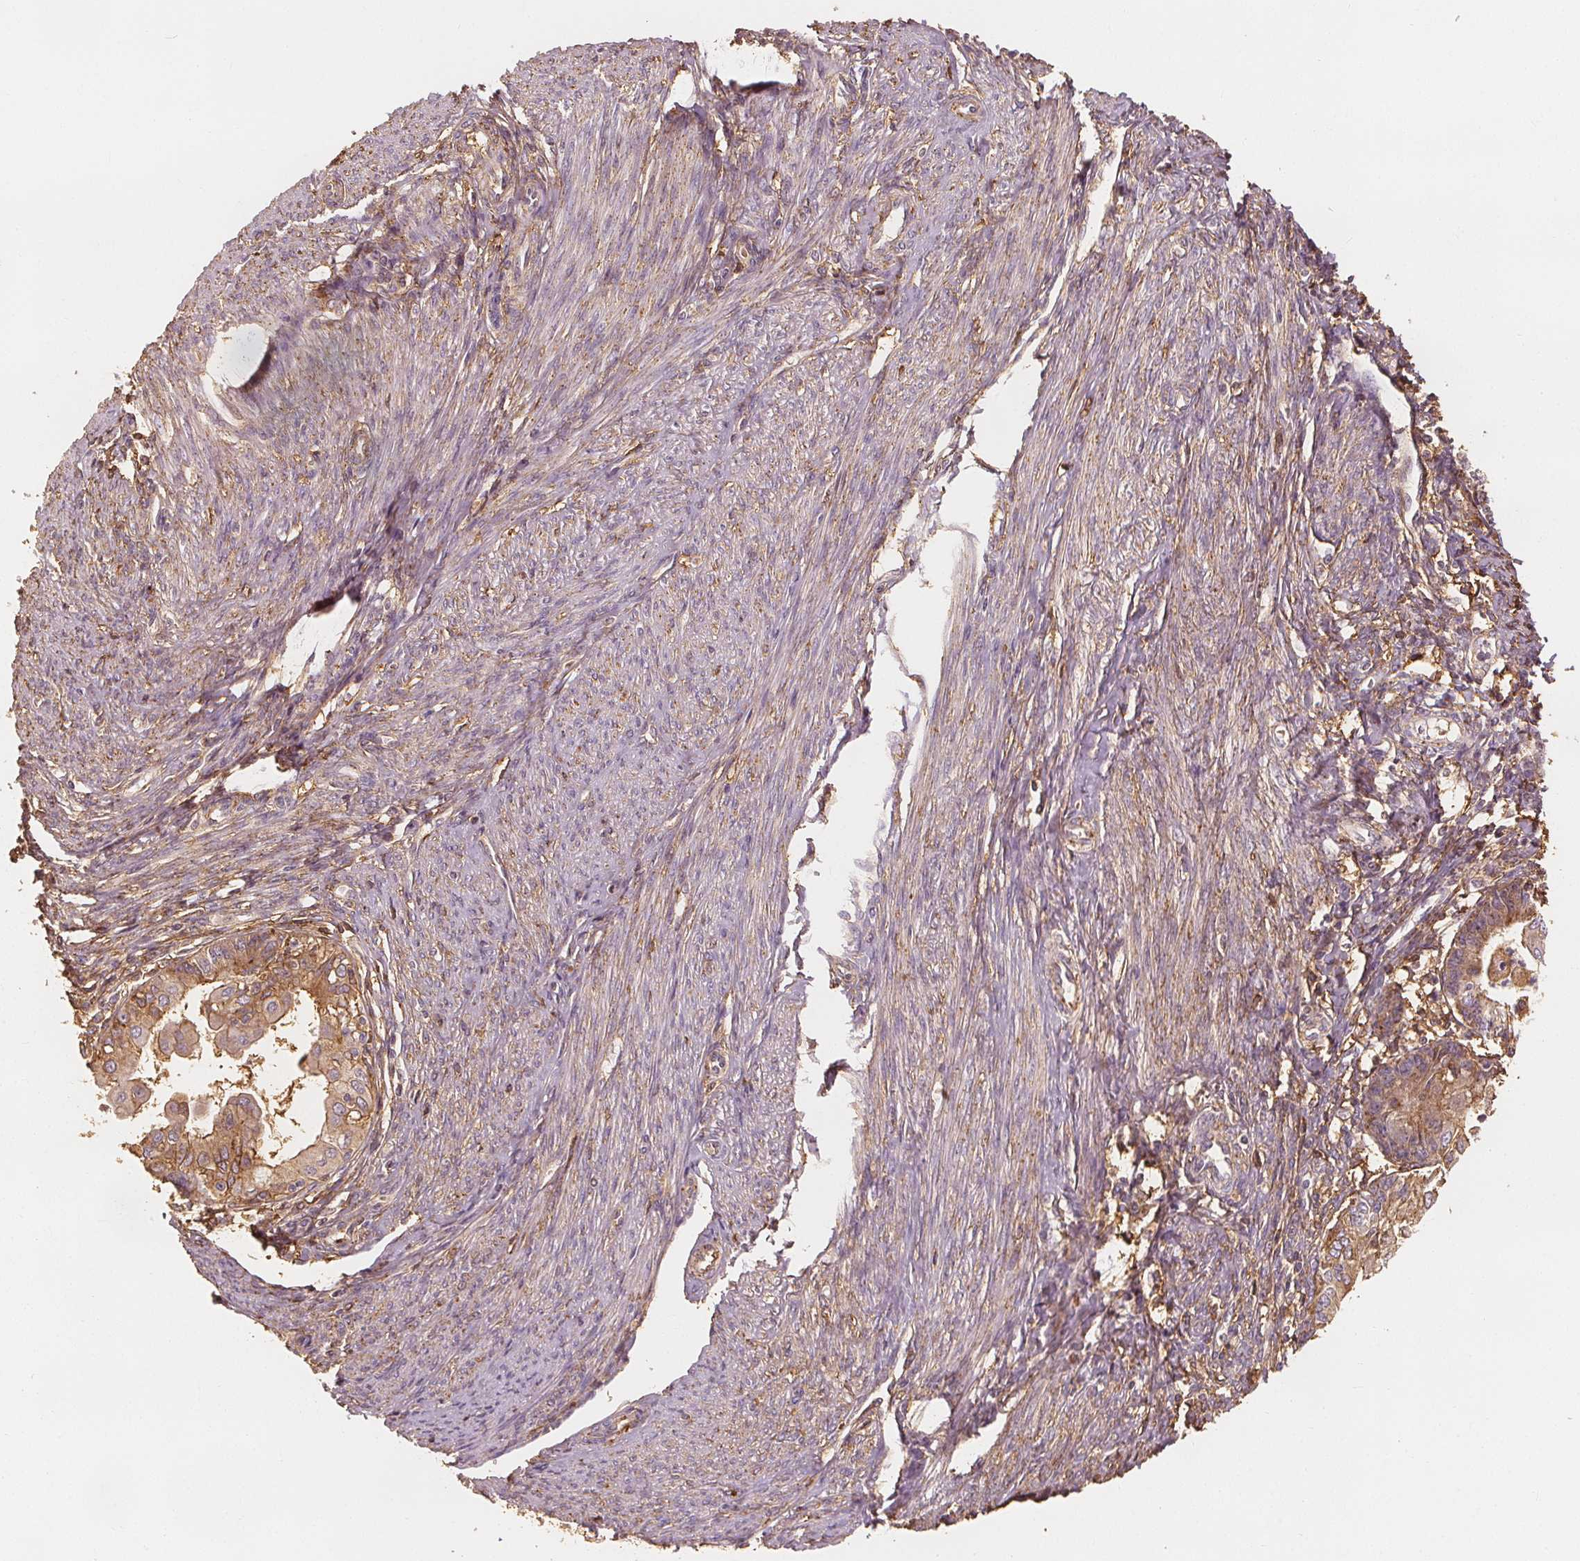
{"staining": {"intensity": "weak", "quantity": "25%-75%", "location": "cytoplasmic/membranous"}, "tissue": "endometrial cancer", "cell_type": "Tumor cells", "image_type": "cancer", "snomed": [{"axis": "morphology", "description": "Adenocarcinoma, NOS"}, {"axis": "topography", "description": "Endometrium"}], "caption": "The image displays staining of endometrial cancer, revealing weak cytoplasmic/membranous protein expression (brown color) within tumor cells.", "gene": "ARHGAP26", "patient": {"sex": "female", "age": 68}}